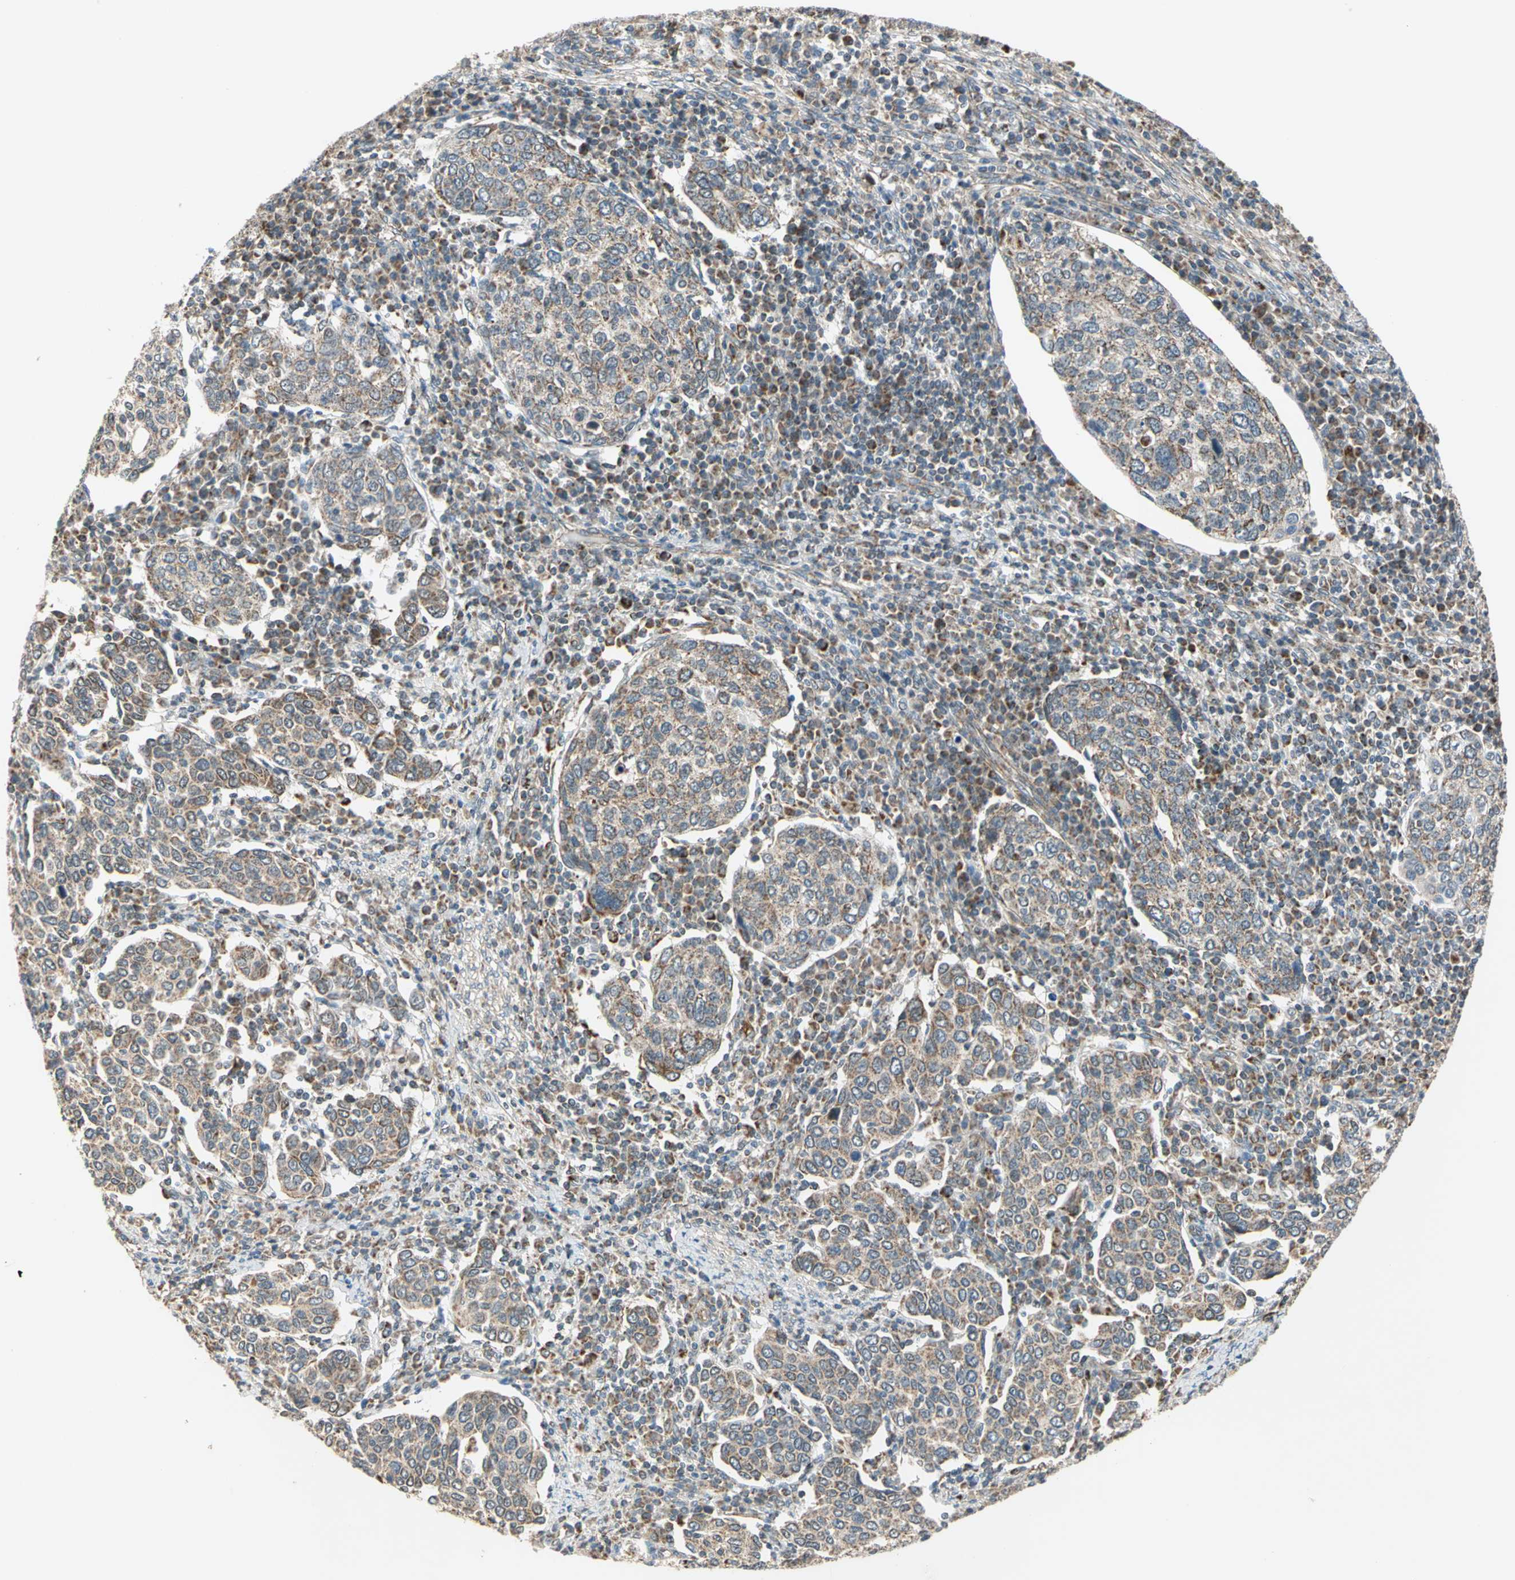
{"staining": {"intensity": "moderate", "quantity": ">75%", "location": "cytoplasmic/membranous"}, "tissue": "cervical cancer", "cell_type": "Tumor cells", "image_type": "cancer", "snomed": [{"axis": "morphology", "description": "Squamous cell carcinoma, NOS"}, {"axis": "topography", "description": "Cervix"}], "caption": "A brown stain highlights moderate cytoplasmic/membranous staining of a protein in cervical squamous cell carcinoma tumor cells.", "gene": "MRPS22", "patient": {"sex": "female", "age": 40}}